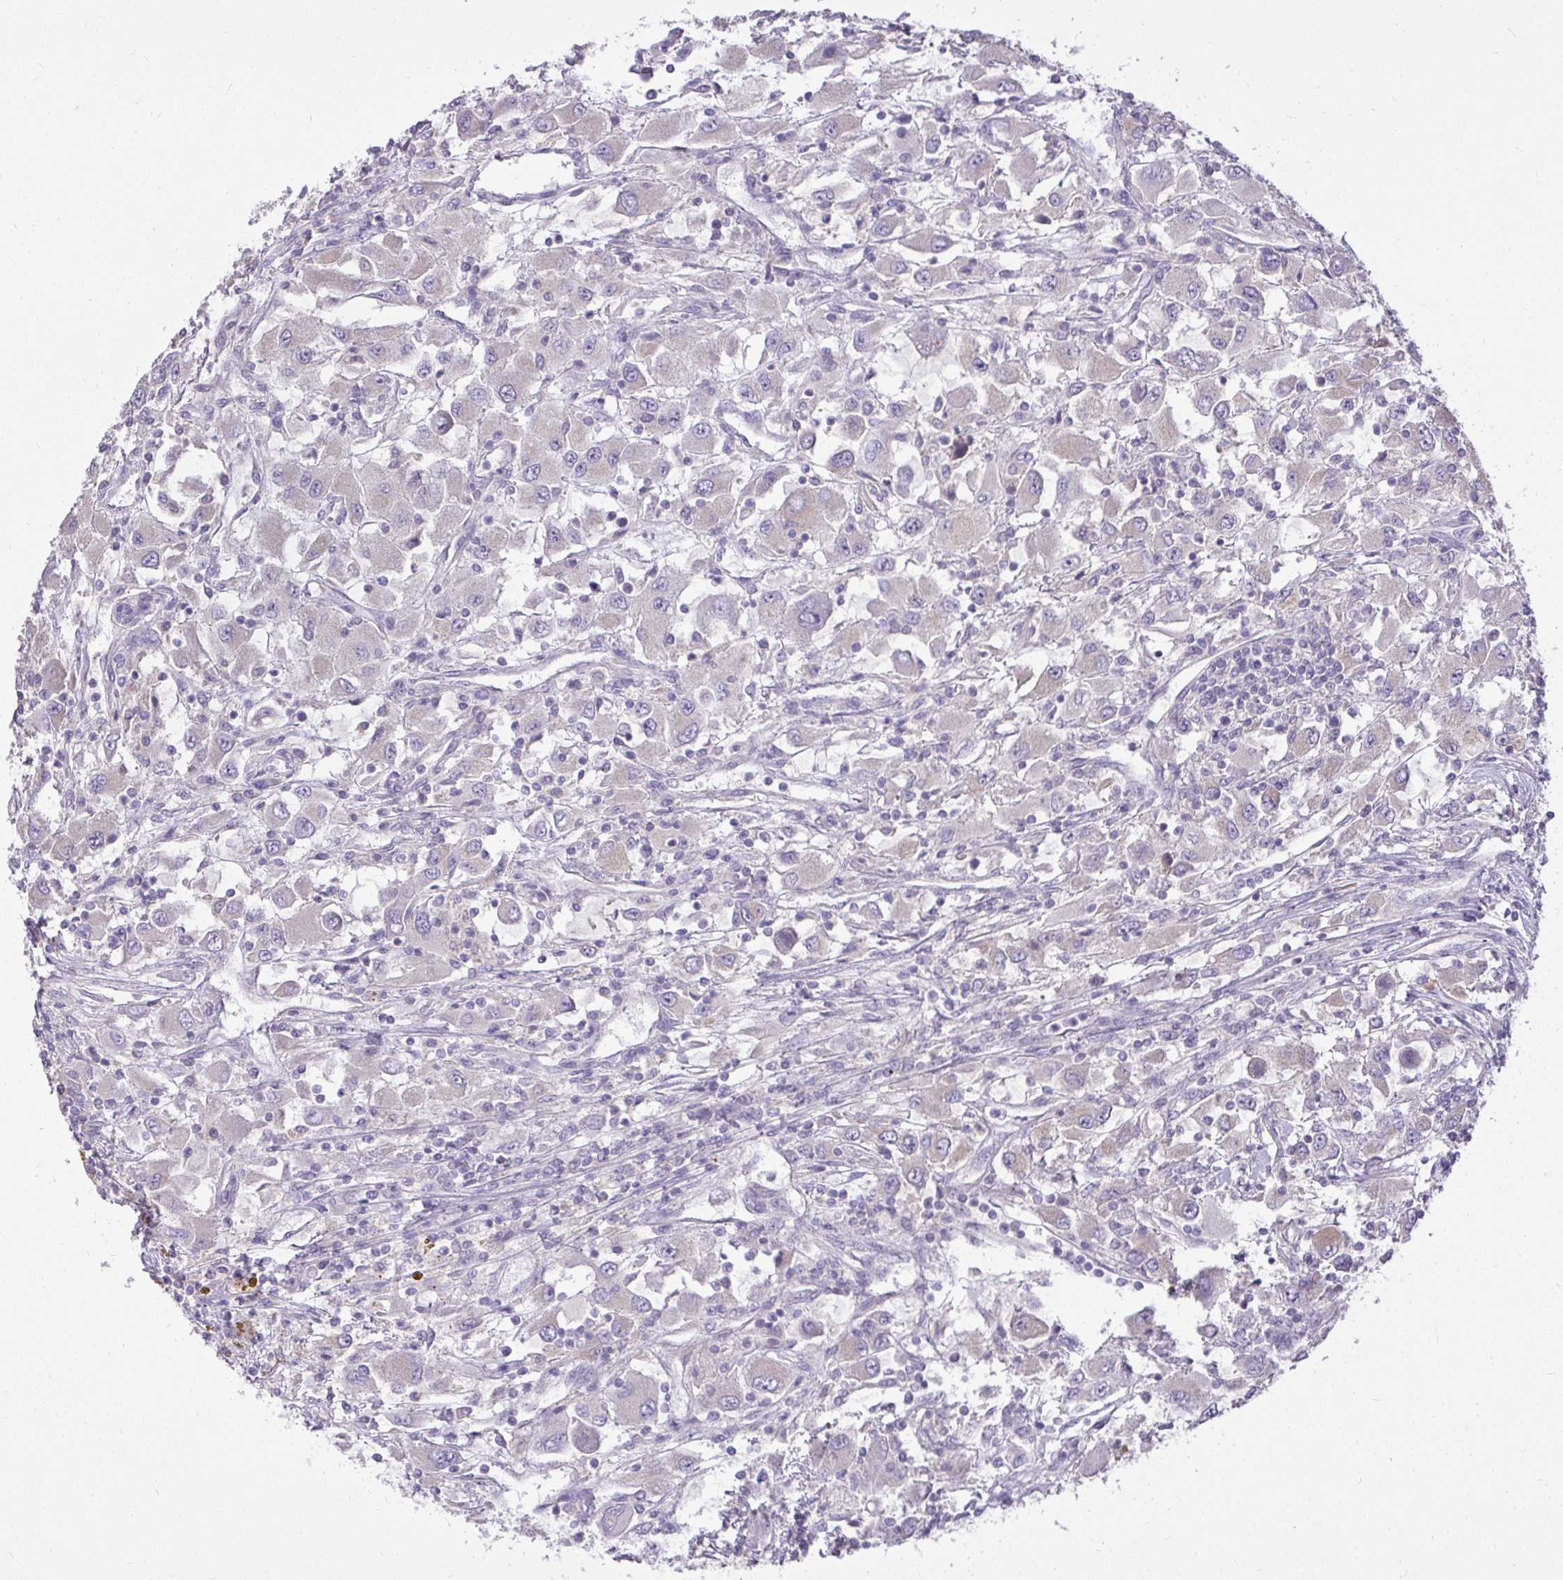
{"staining": {"intensity": "negative", "quantity": "none", "location": "none"}, "tissue": "renal cancer", "cell_type": "Tumor cells", "image_type": "cancer", "snomed": [{"axis": "morphology", "description": "Adenocarcinoma, NOS"}, {"axis": "topography", "description": "Kidney"}], "caption": "Immunohistochemistry of human adenocarcinoma (renal) demonstrates no expression in tumor cells.", "gene": "STRIP1", "patient": {"sex": "female", "age": 67}}